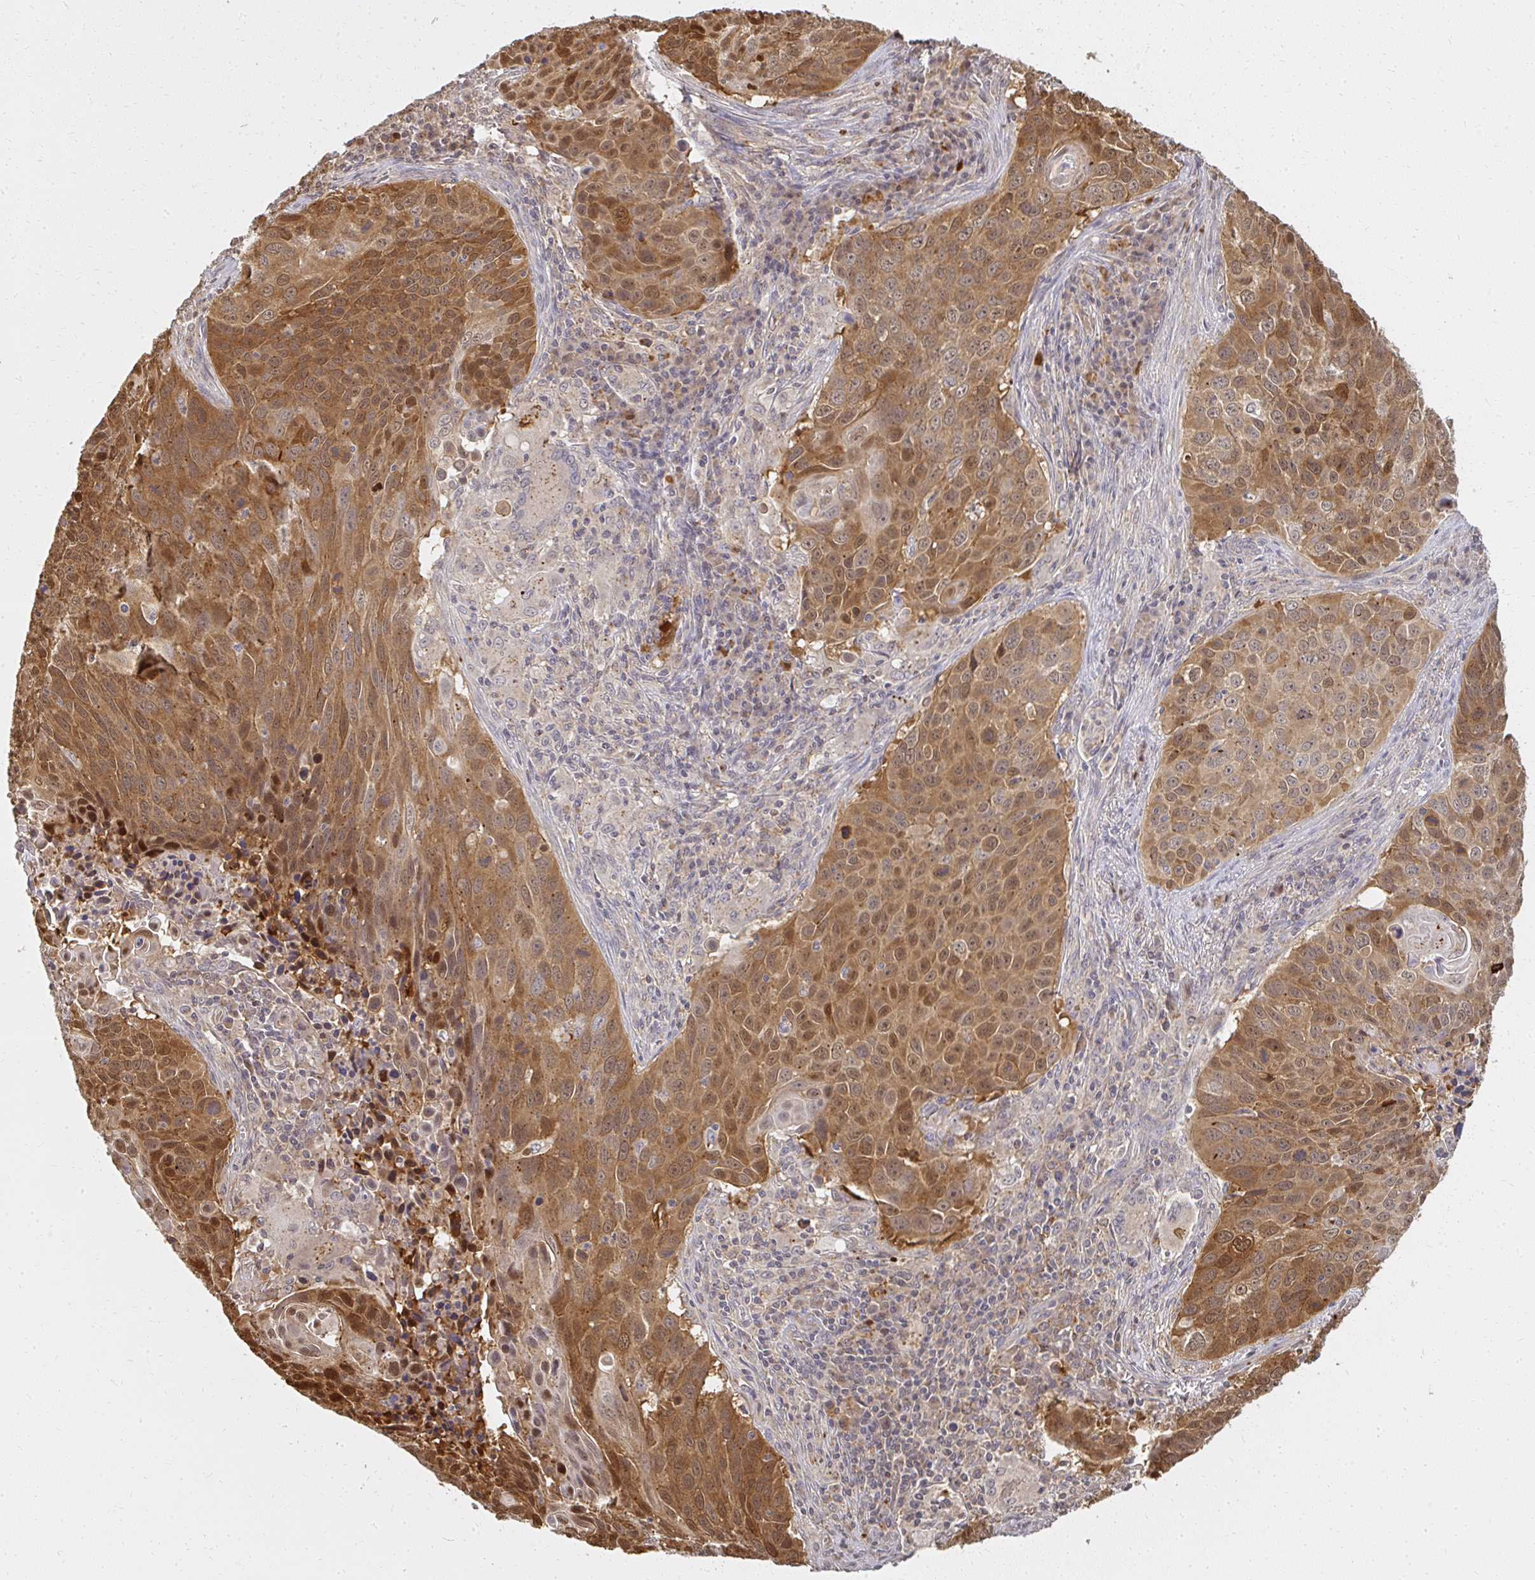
{"staining": {"intensity": "strong", "quantity": ">75%", "location": "cytoplasmic/membranous,nuclear"}, "tissue": "lung cancer", "cell_type": "Tumor cells", "image_type": "cancer", "snomed": [{"axis": "morphology", "description": "Squamous cell carcinoma, NOS"}, {"axis": "topography", "description": "Lung"}], "caption": "DAB immunohistochemical staining of human lung cancer displays strong cytoplasmic/membranous and nuclear protein staining in about >75% of tumor cells. Using DAB (brown) and hematoxylin (blue) stains, captured at high magnification using brightfield microscopy.", "gene": "LARS2", "patient": {"sex": "male", "age": 78}}